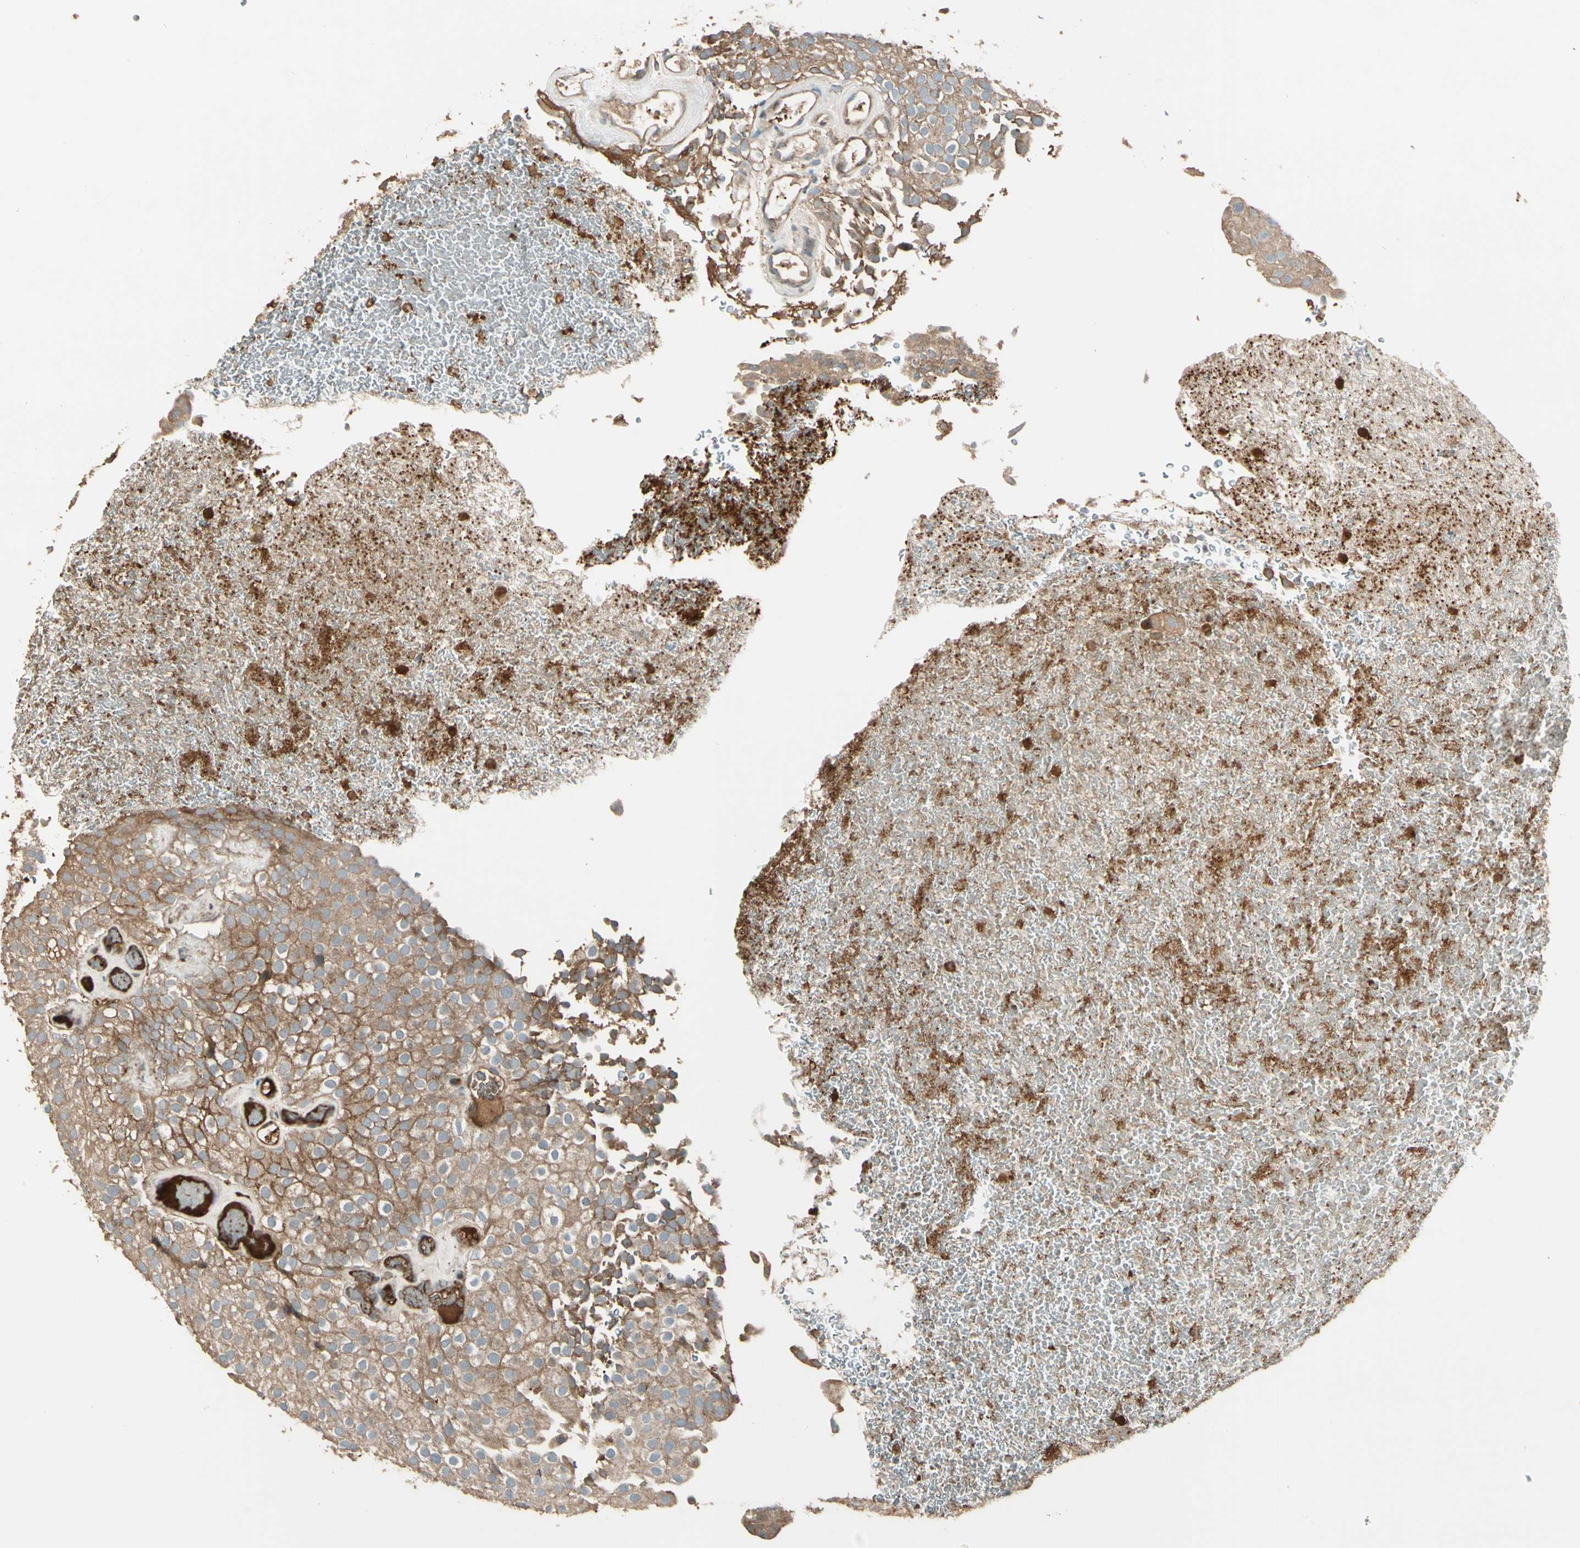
{"staining": {"intensity": "moderate", "quantity": ">75%", "location": "cytoplasmic/membranous"}, "tissue": "urothelial cancer", "cell_type": "Tumor cells", "image_type": "cancer", "snomed": [{"axis": "morphology", "description": "Urothelial carcinoma, Low grade"}, {"axis": "topography", "description": "Urinary bladder"}], "caption": "High-power microscopy captured an IHC image of low-grade urothelial carcinoma, revealing moderate cytoplasmic/membranous staining in about >75% of tumor cells.", "gene": "STX11", "patient": {"sex": "male", "age": 78}}